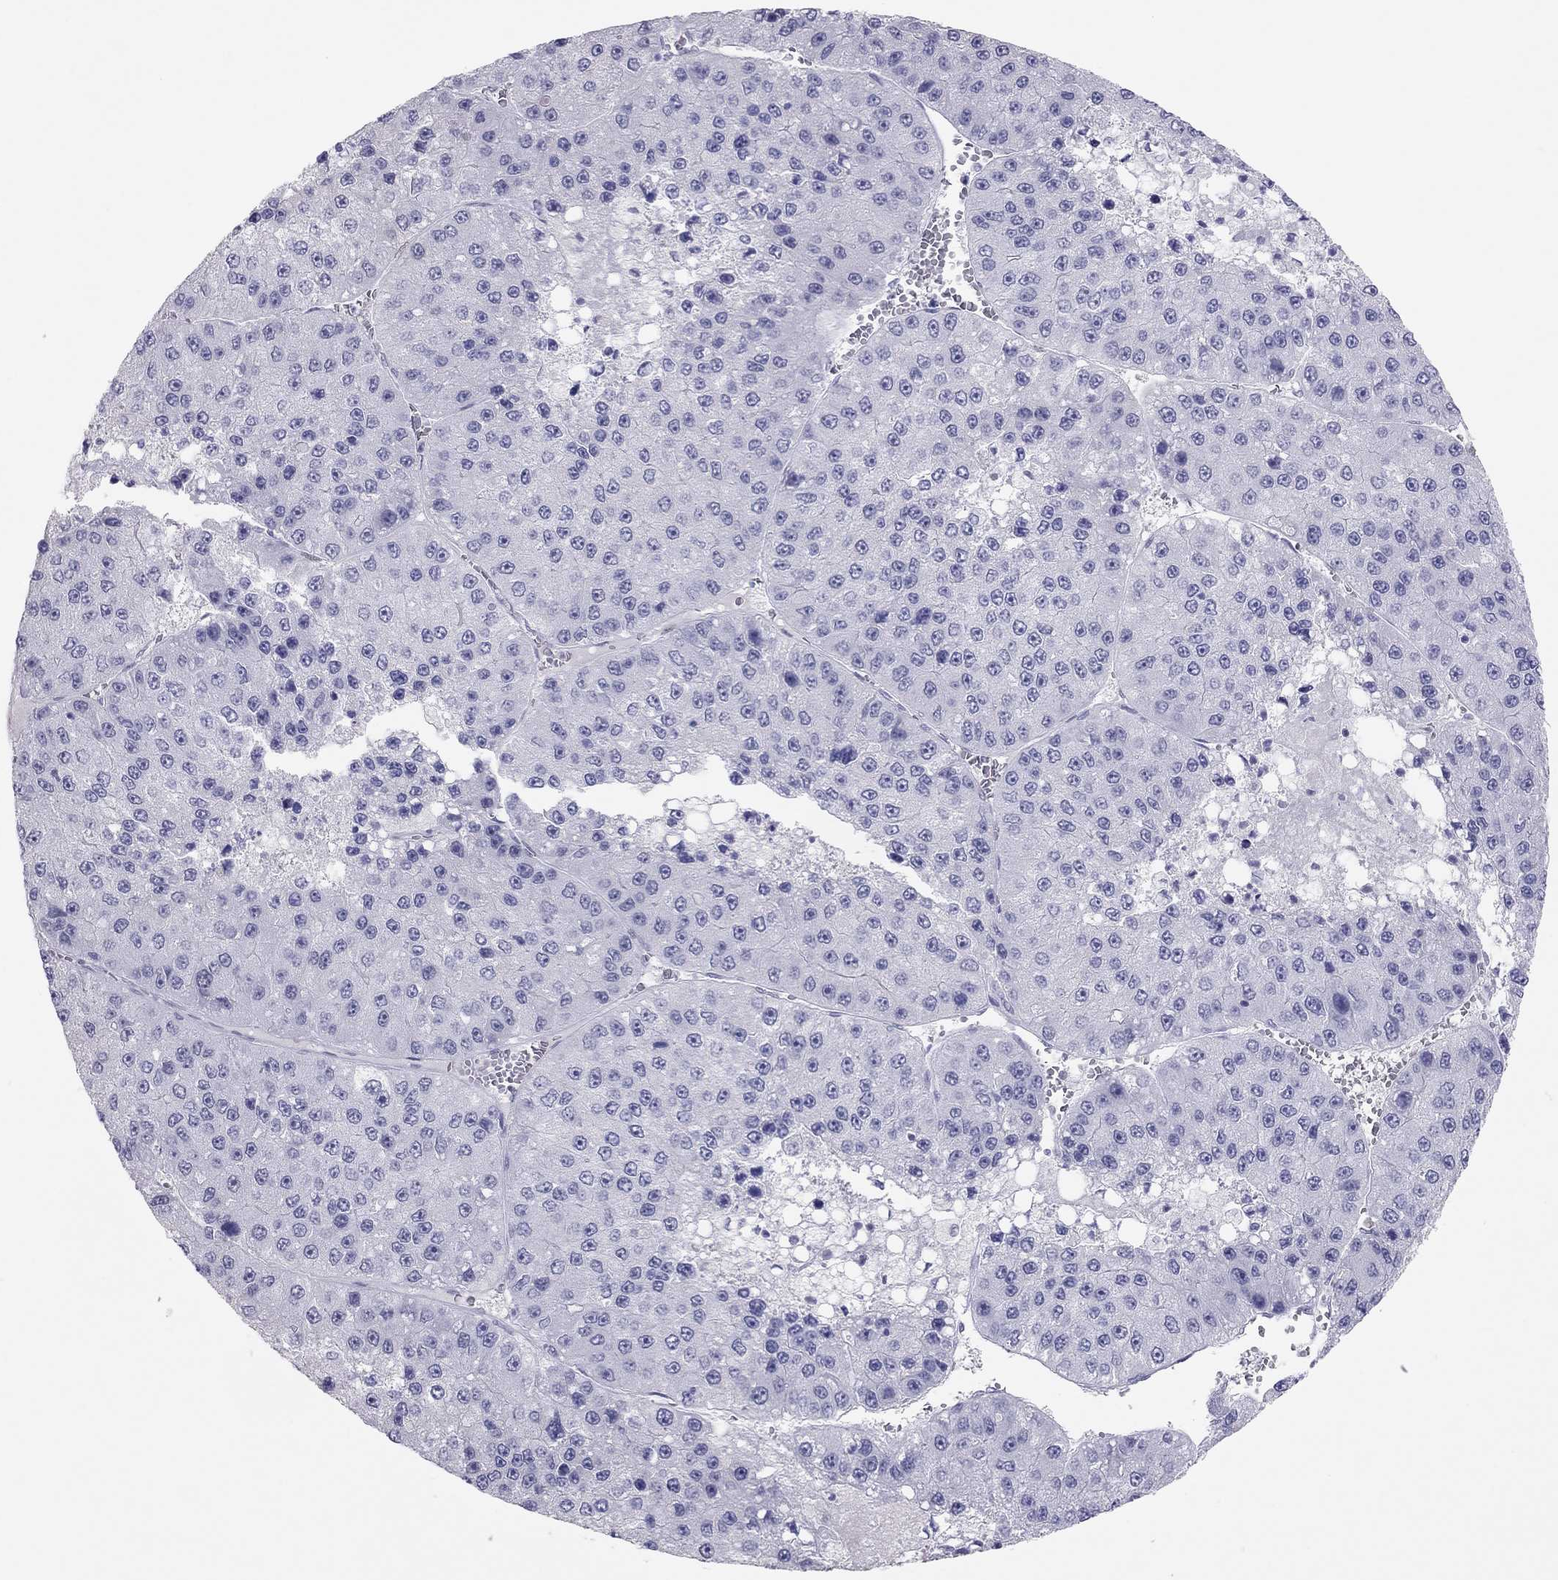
{"staining": {"intensity": "negative", "quantity": "none", "location": "none"}, "tissue": "liver cancer", "cell_type": "Tumor cells", "image_type": "cancer", "snomed": [{"axis": "morphology", "description": "Carcinoma, Hepatocellular, NOS"}, {"axis": "topography", "description": "Liver"}], "caption": "Hepatocellular carcinoma (liver) stained for a protein using immunohistochemistry reveals no expression tumor cells.", "gene": "PHOX2A", "patient": {"sex": "female", "age": 73}}